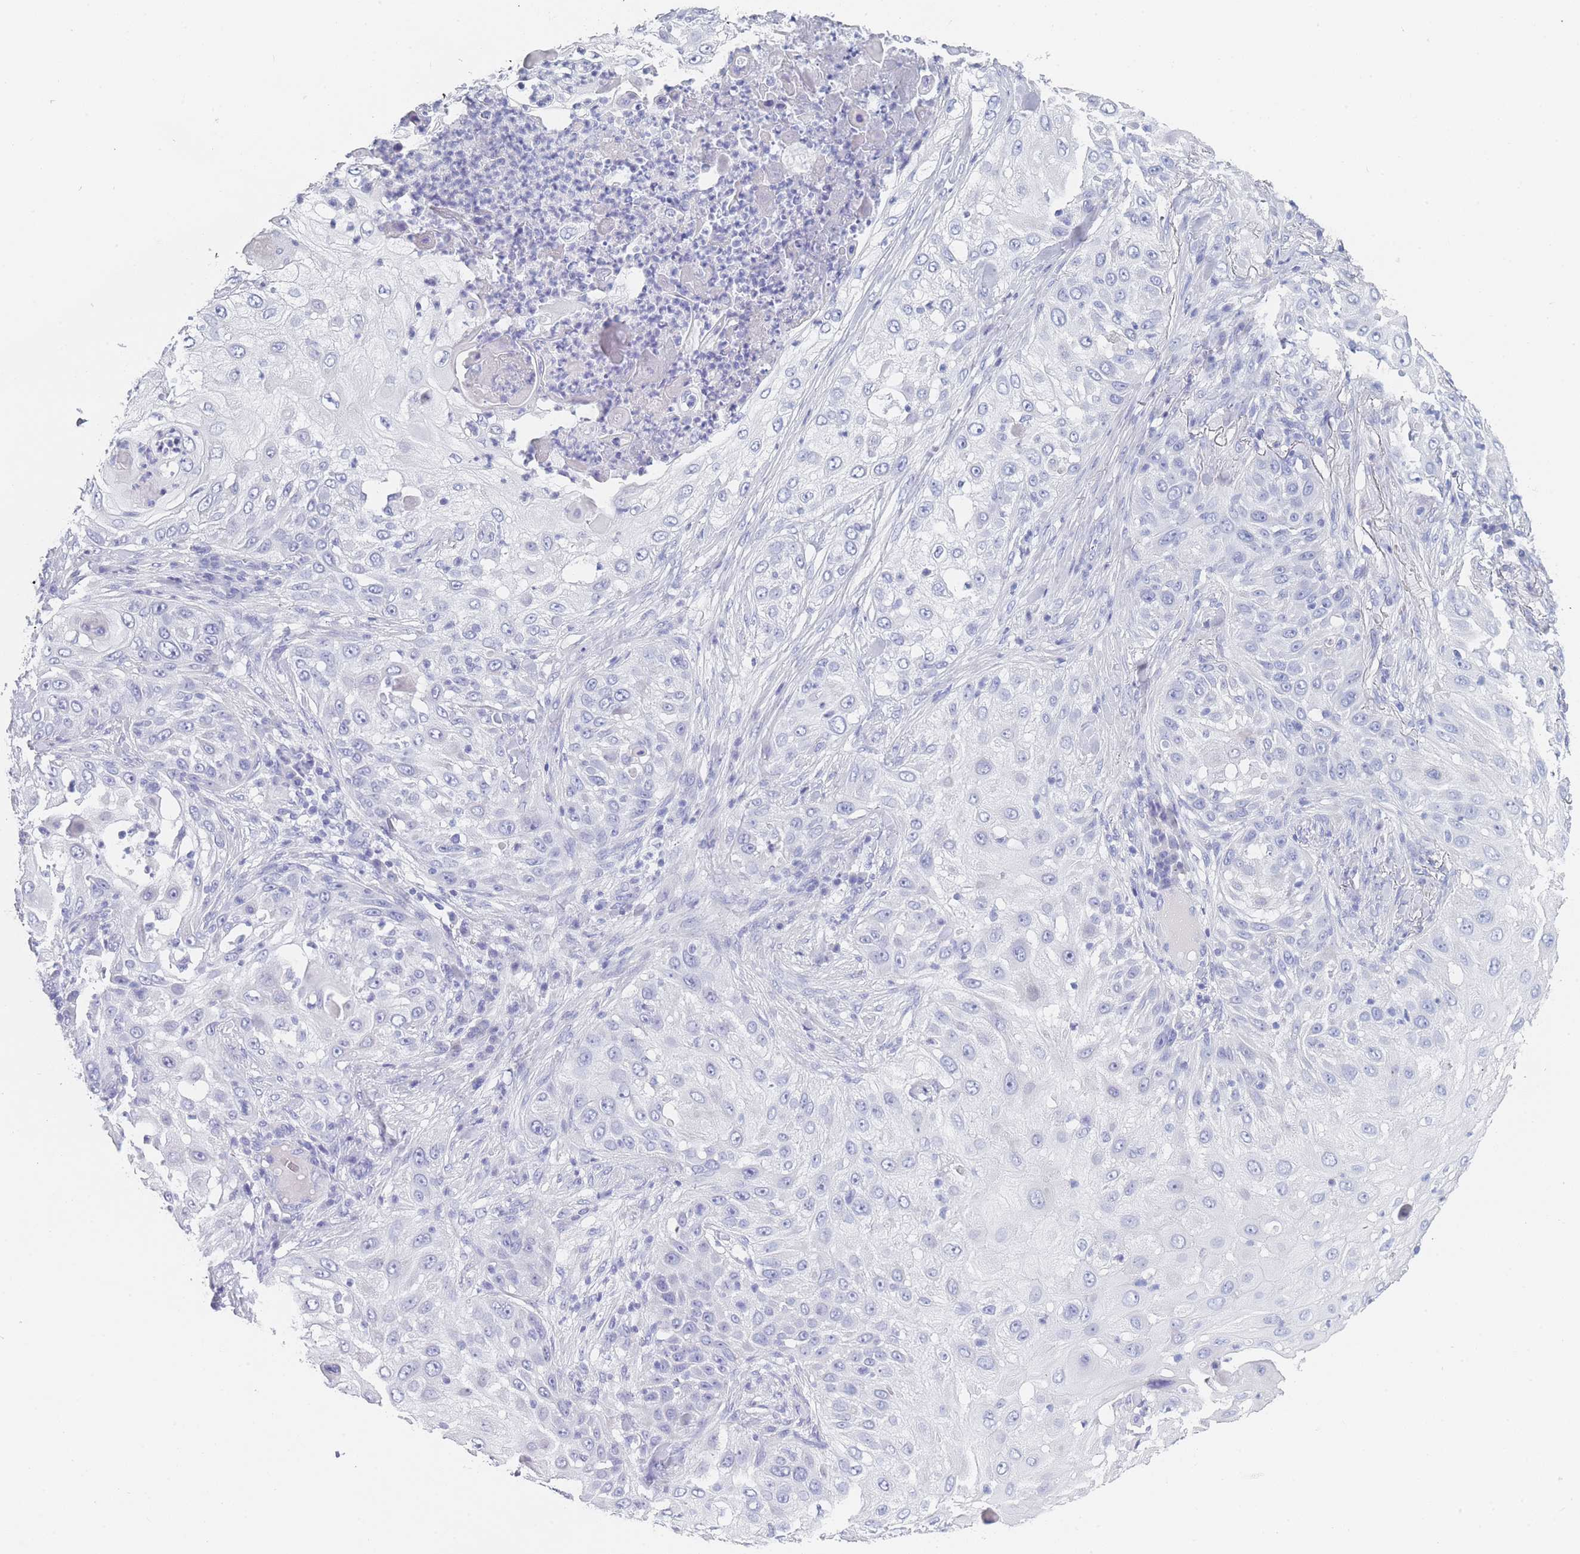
{"staining": {"intensity": "negative", "quantity": "none", "location": "none"}, "tissue": "skin cancer", "cell_type": "Tumor cells", "image_type": "cancer", "snomed": [{"axis": "morphology", "description": "Squamous cell carcinoma, NOS"}, {"axis": "topography", "description": "Skin"}], "caption": "High power microscopy photomicrograph of an immunohistochemistry (IHC) histopathology image of skin squamous cell carcinoma, revealing no significant positivity in tumor cells.", "gene": "OR5D16", "patient": {"sex": "female", "age": 44}}